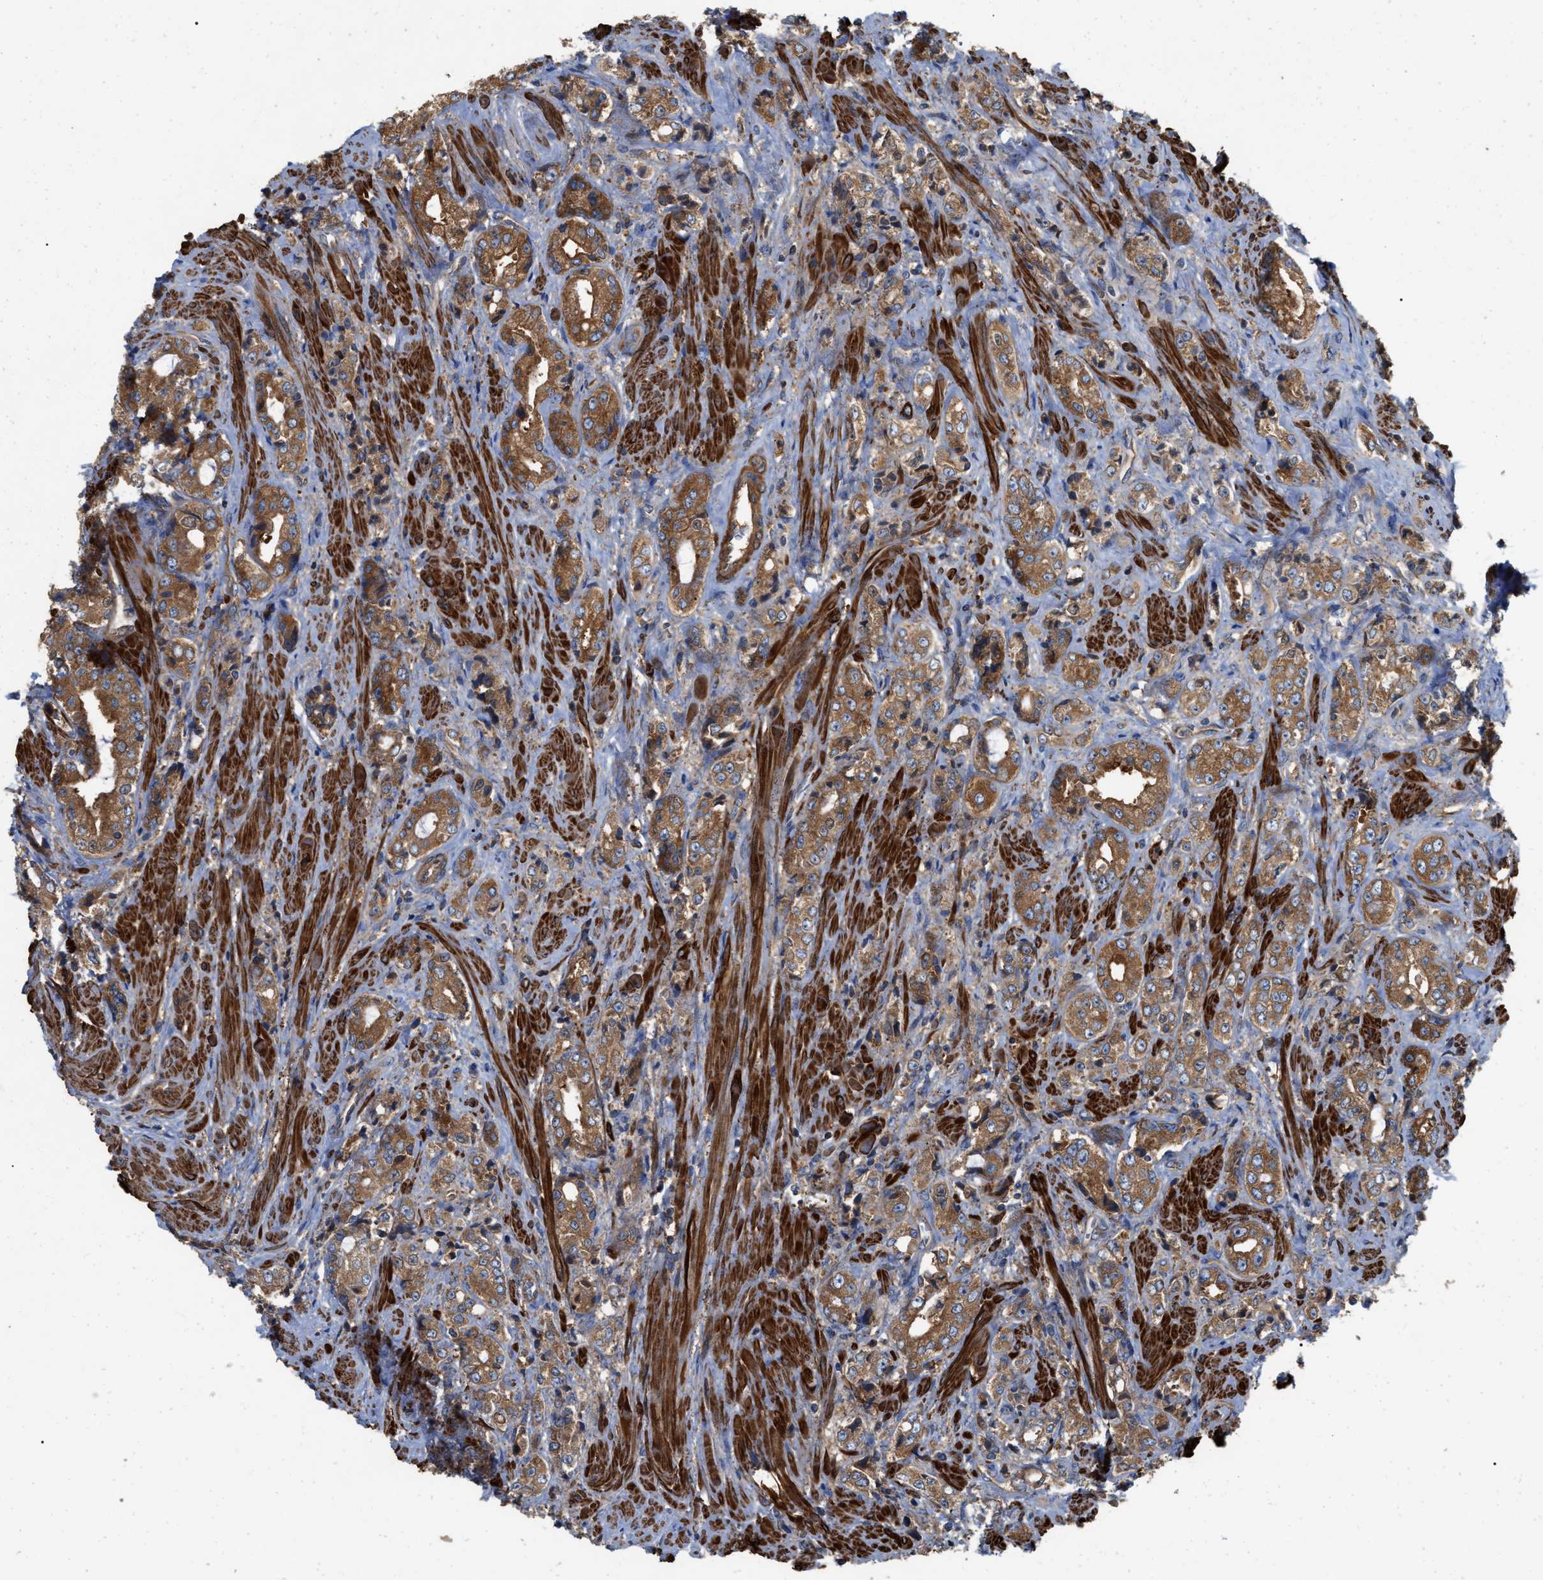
{"staining": {"intensity": "moderate", "quantity": ">75%", "location": "cytoplasmic/membranous"}, "tissue": "prostate cancer", "cell_type": "Tumor cells", "image_type": "cancer", "snomed": [{"axis": "morphology", "description": "Adenocarcinoma, High grade"}, {"axis": "topography", "description": "Prostate"}], "caption": "A high-resolution photomicrograph shows IHC staining of prostate high-grade adenocarcinoma, which reveals moderate cytoplasmic/membranous positivity in about >75% of tumor cells.", "gene": "RABEP1", "patient": {"sex": "male", "age": 61}}